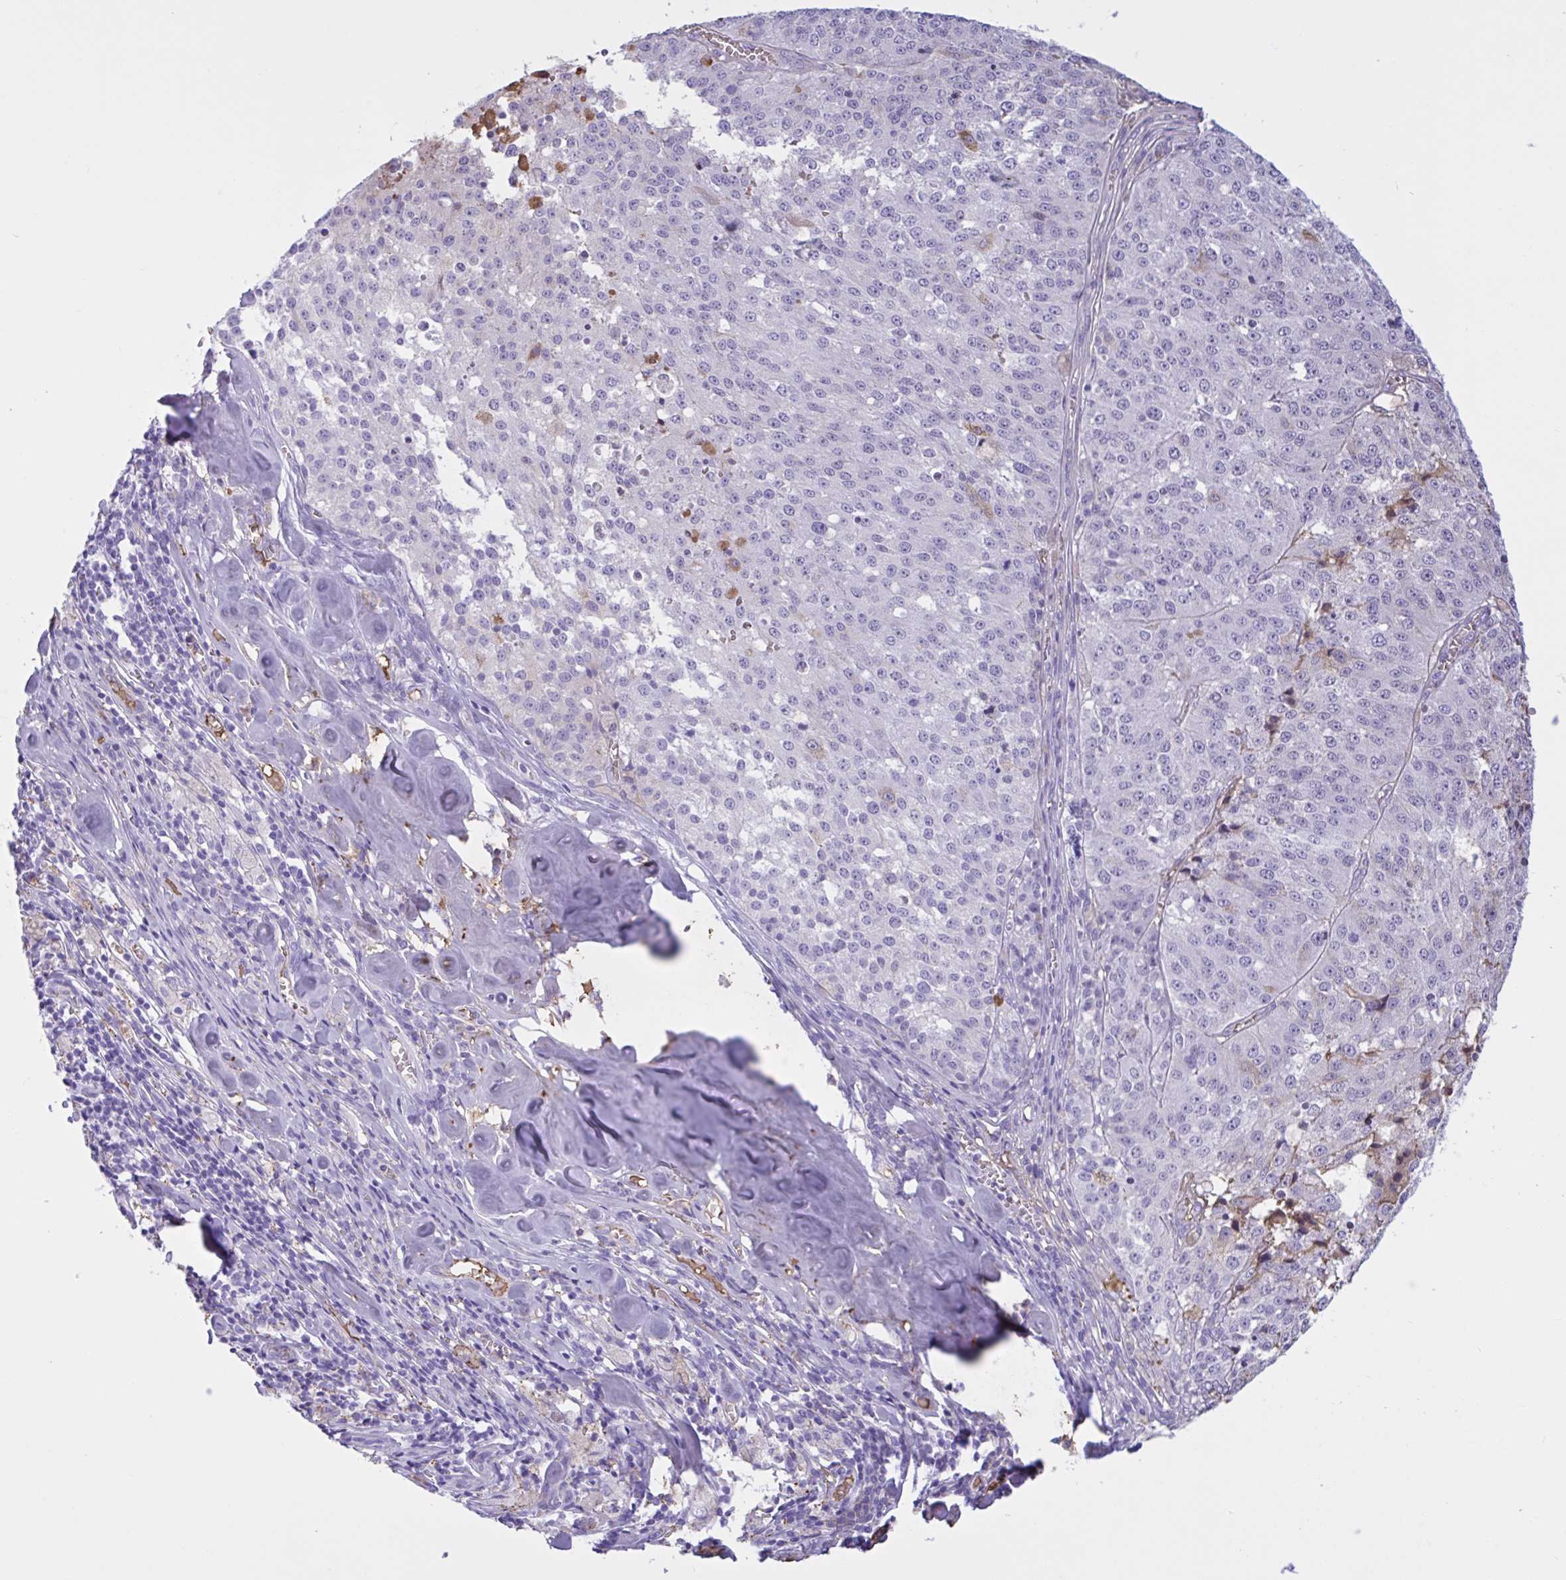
{"staining": {"intensity": "negative", "quantity": "none", "location": "none"}, "tissue": "melanoma", "cell_type": "Tumor cells", "image_type": "cancer", "snomed": [{"axis": "morphology", "description": "Malignant melanoma, Metastatic site"}, {"axis": "topography", "description": "Lymph node"}], "caption": "Malignant melanoma (metastatic site) was stained to show a protein in brown. There is no significant staining in tumor cells. (DAB (3,3'-diaminobenzidine) IHC with hematoxylin counter stain).", "gene": "LARGE2", "patient": {"sex": "female", "age": 64}}